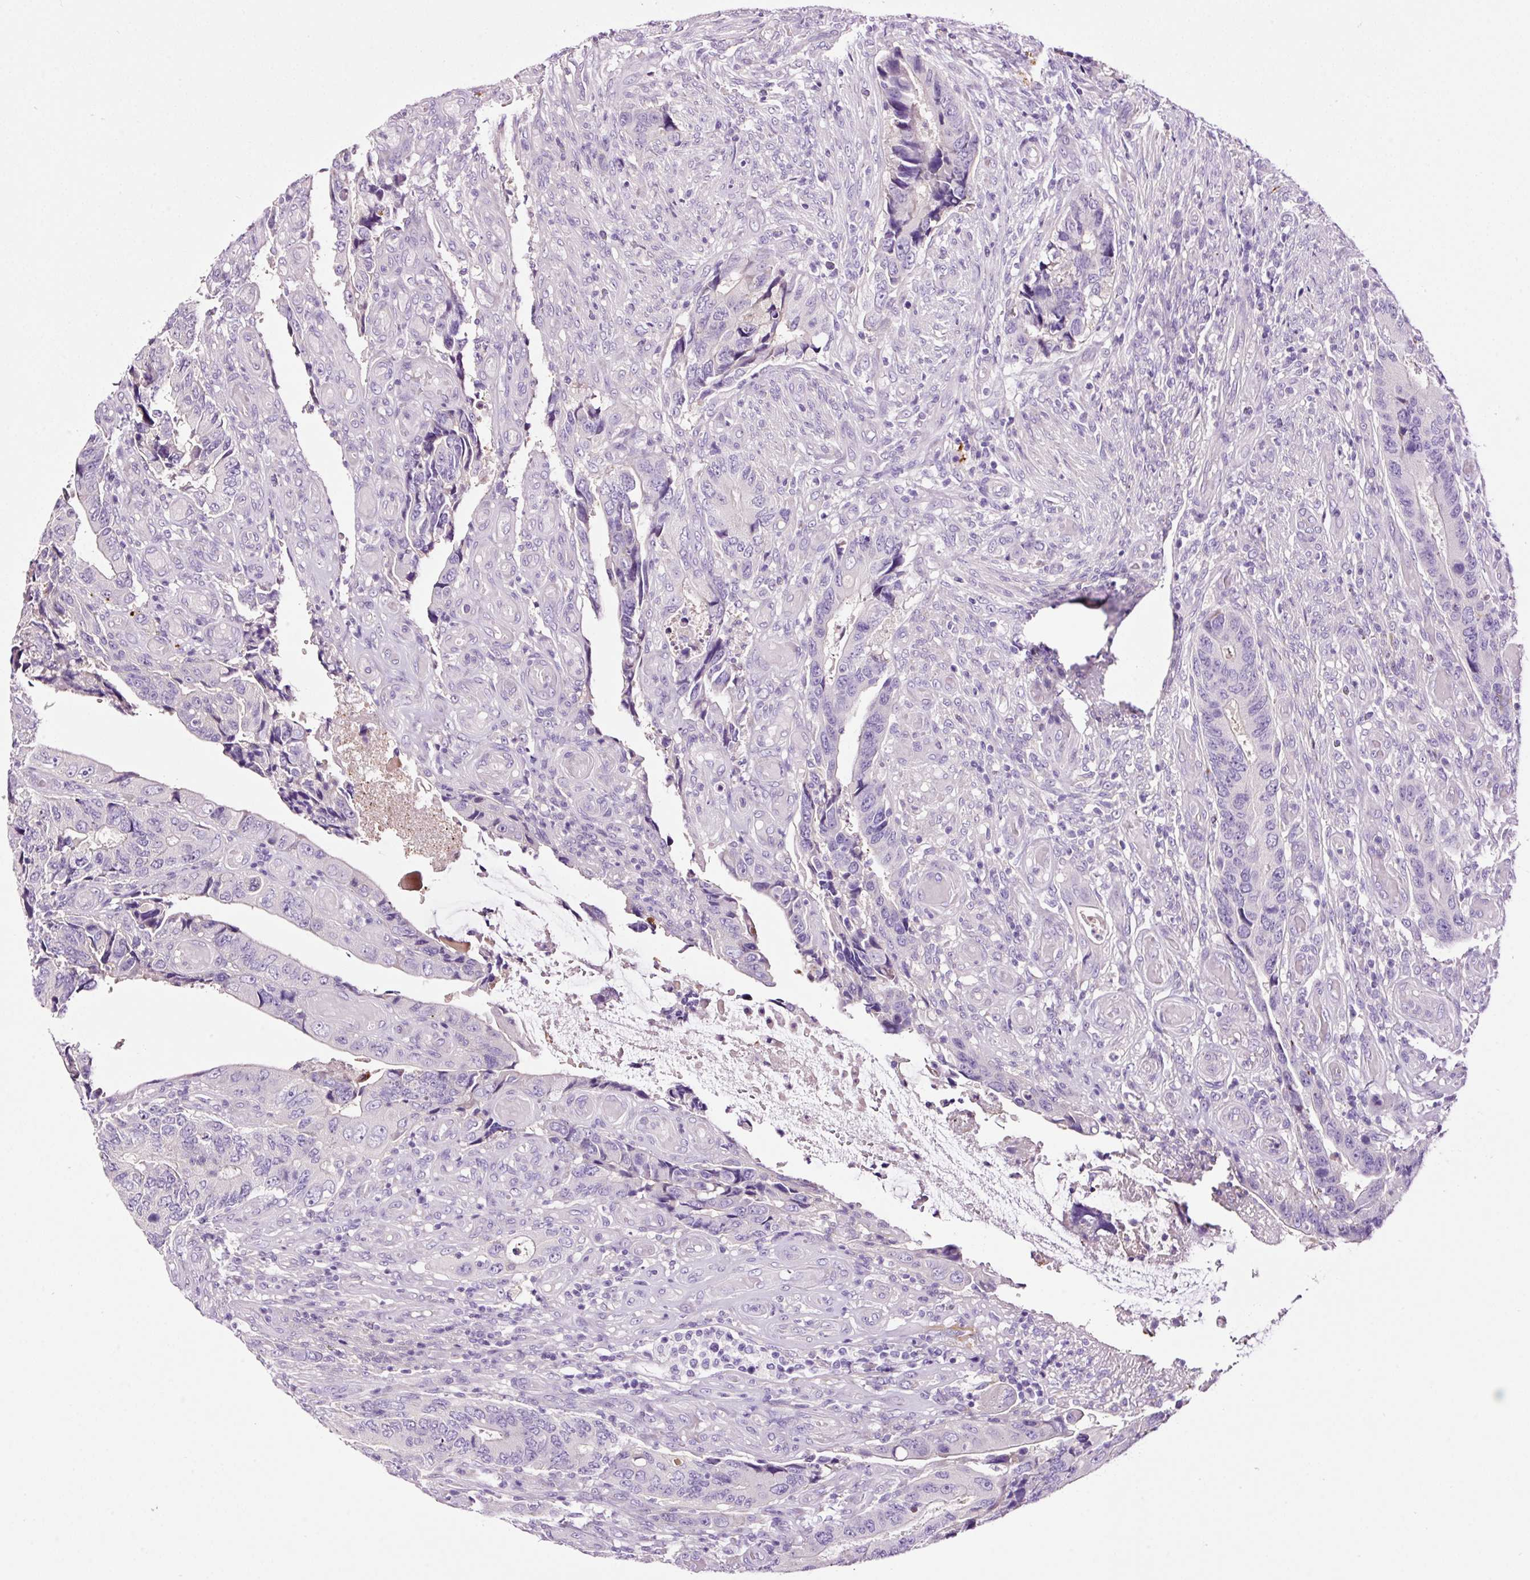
{"staining": {"intensity": "negative", "quantity": "none", "location": "none"}, "tissue": "colorectal cancer", "cell_type": "Tumor cells", "image_type": "cancer", "snomed": [{"axis": "morphology", "description": "Adenocarcinoma, NOS"}, {"axis": "topography", "description": "Colon"}], "caption": "Histopathology image shows no protein positivity in tumor cells of colorectal adenocarcinoma tissue. (DAB (3,3'-diaminobenzidine) immunohistochemistry with hematoxylin counter stain).", "gene": "PAM", "patient": {"sex": "male", "age": 87}}